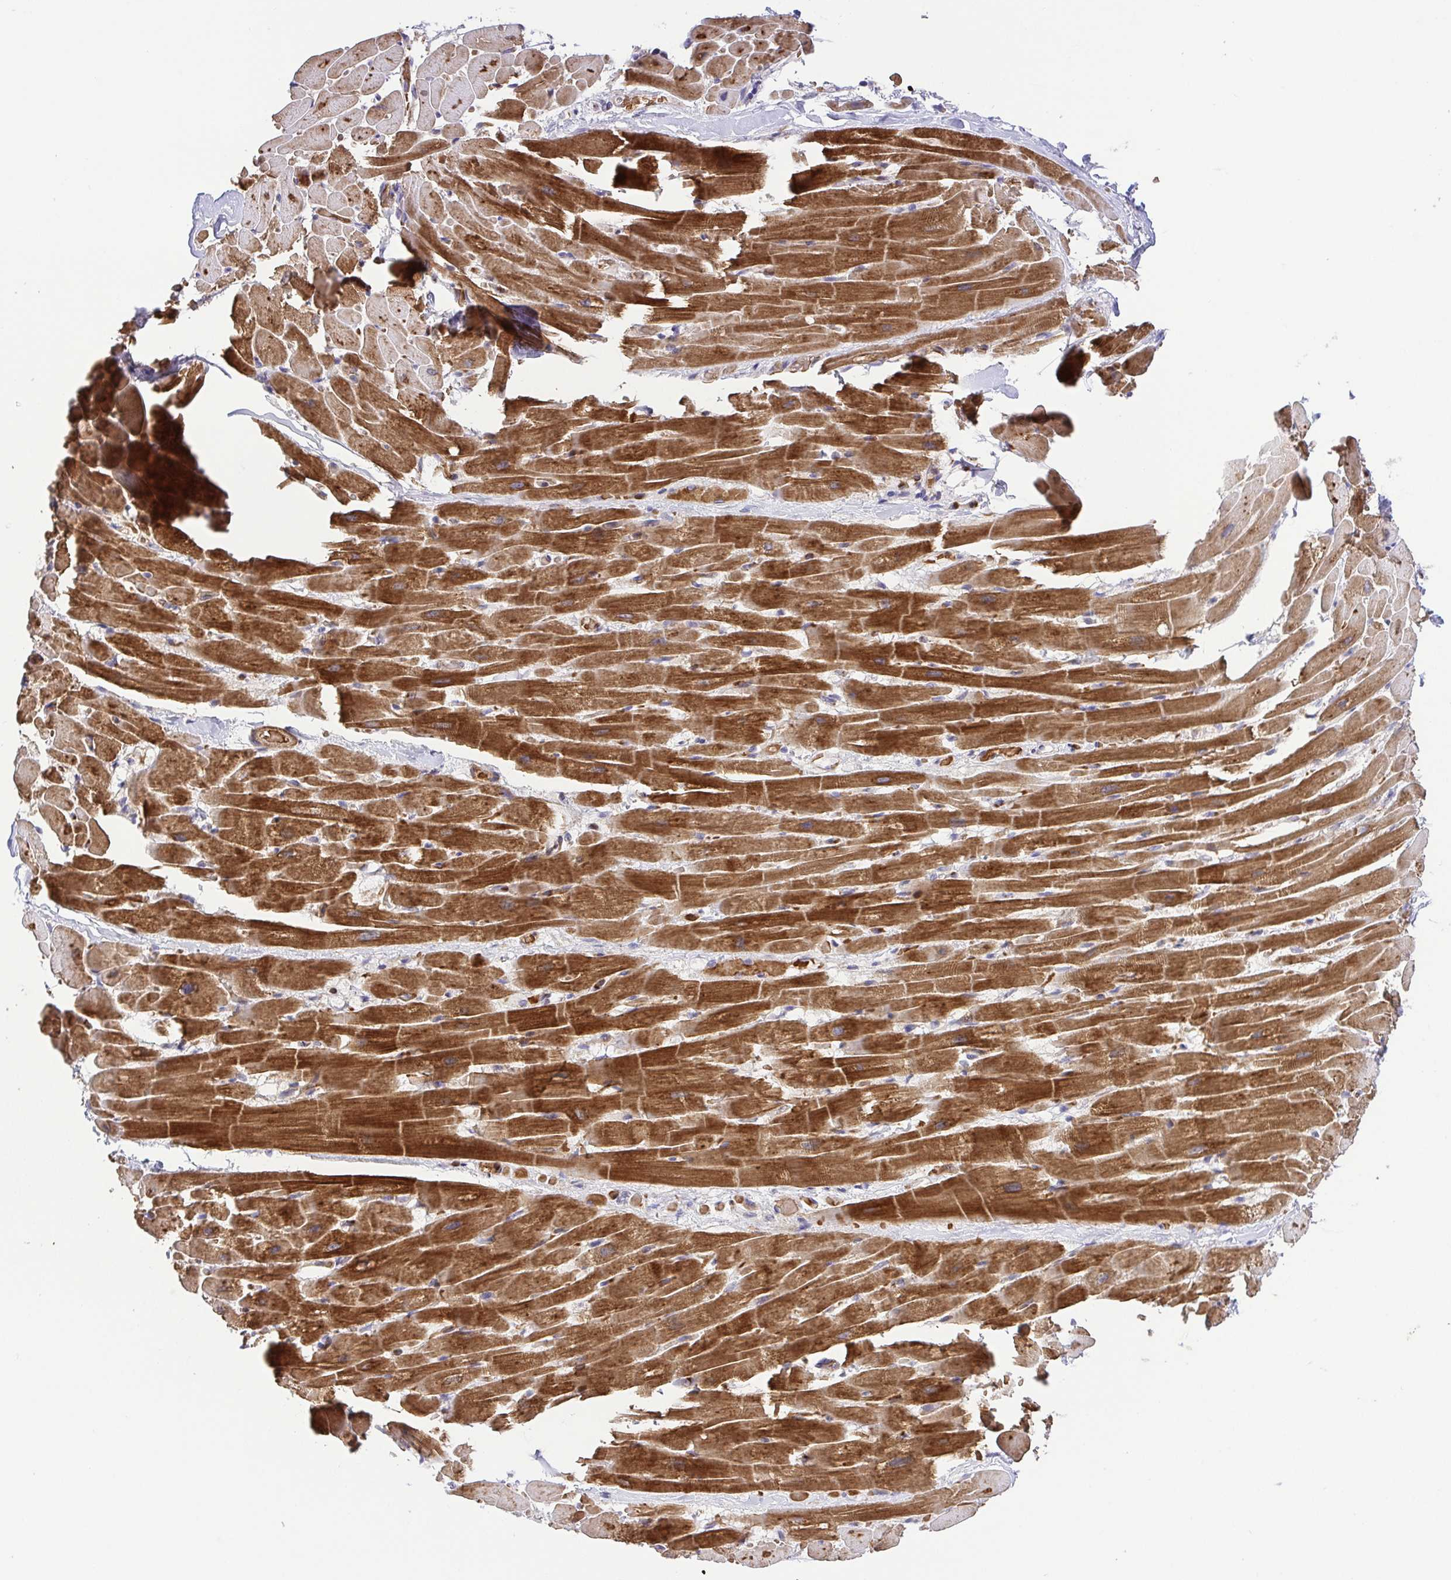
{"staining": {"intensity": "strong", "quantity": ">75%", "location": "cytoplasmic/membranous"}, "tissue": "heart muscle", "cell_type": "Cardiomyocytes", "image_type": "normal", "snomed": [{"axis": "morphology", "description": "Normal tissue, NOS"}, {"axis": "topography", "description": "Heart"}], "caption": "Normal heart muscle was stained to show a protein in brown. There is high levels of strong cytoplasmic/membranous positivity in about >75% of cardiomyocytes.", "gene": "IDE", "patient": {"sex": "male", "age": 37}}